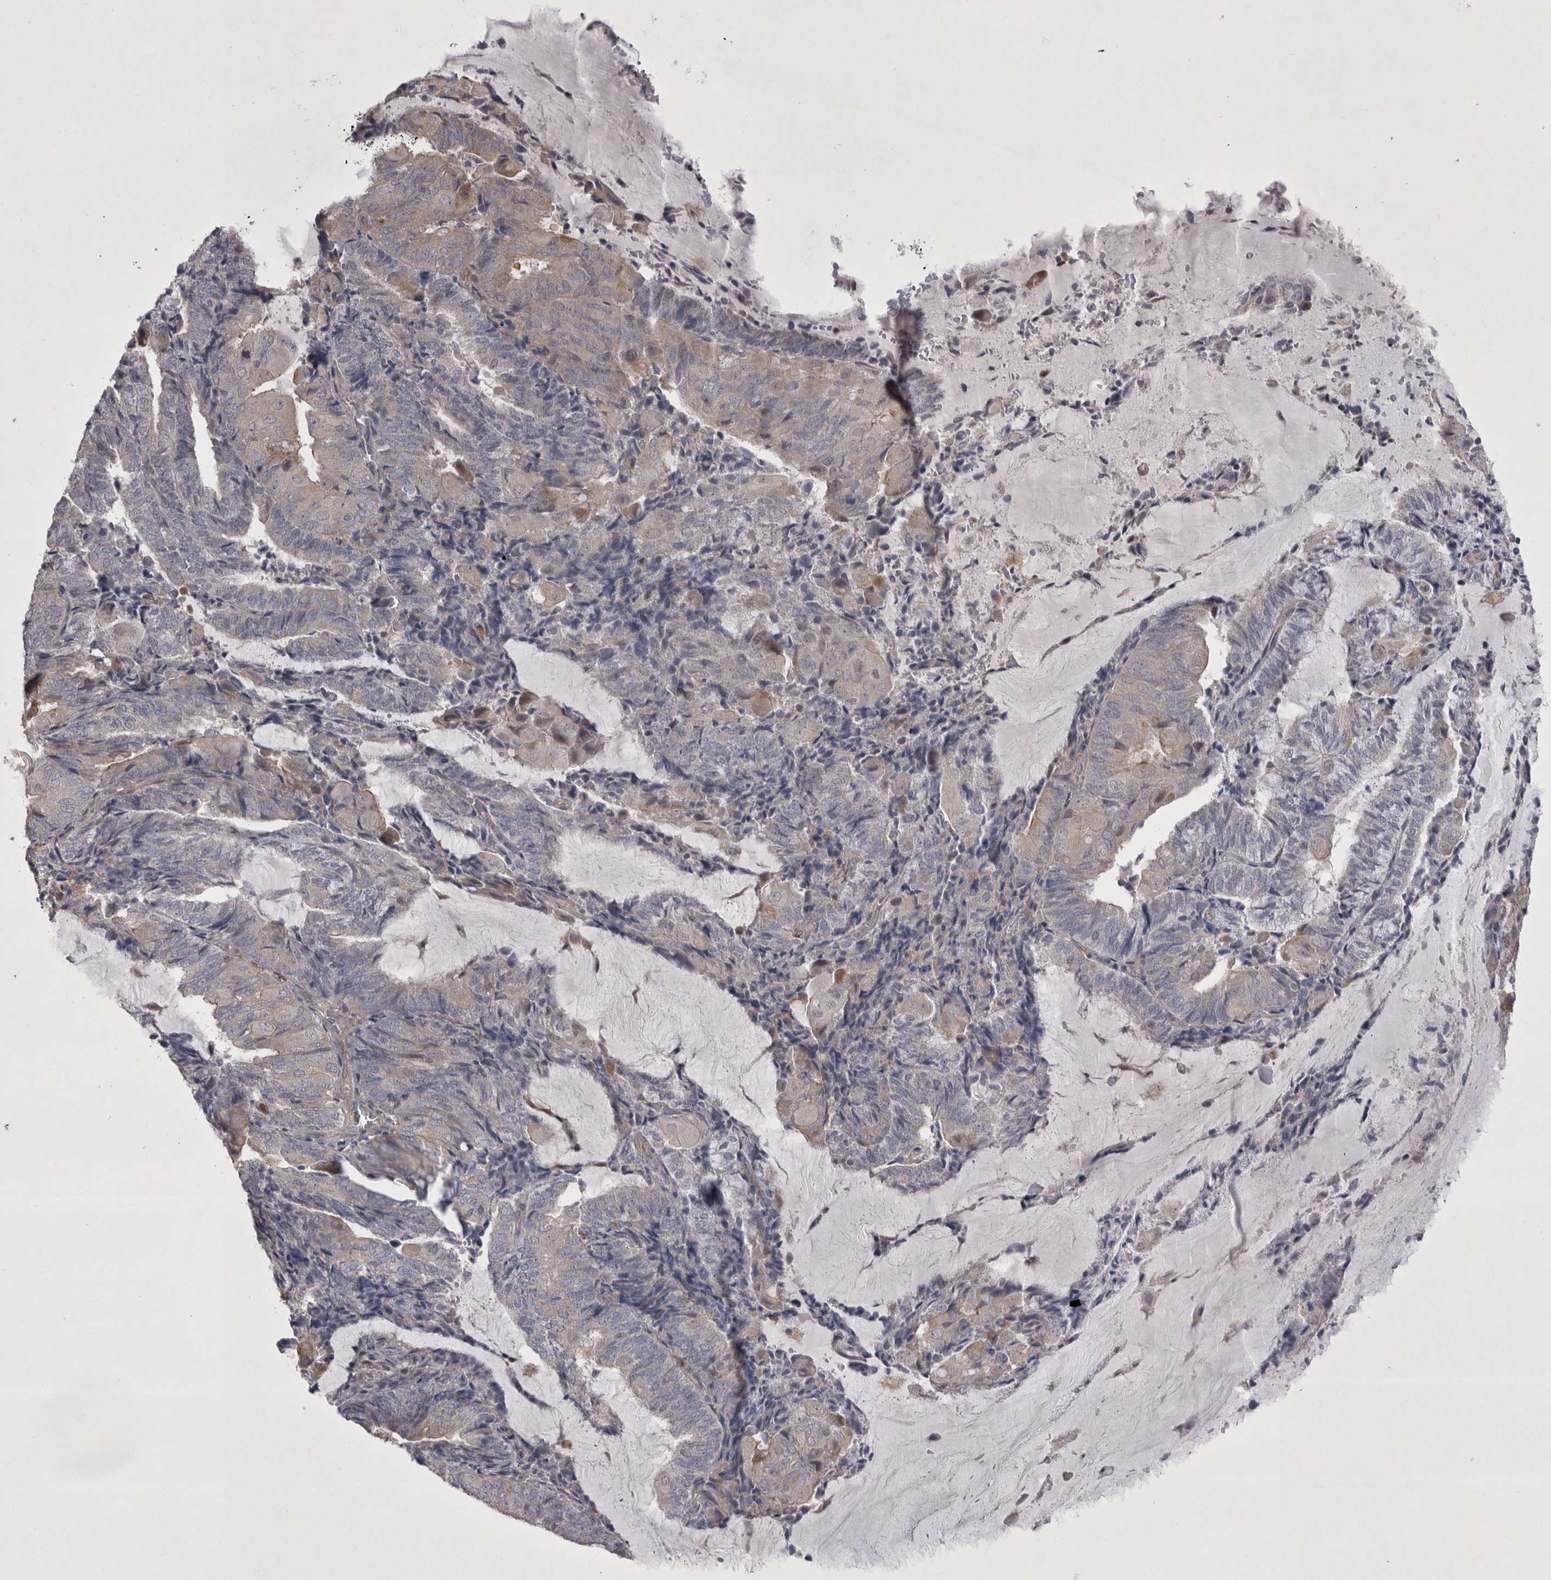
{"staining": {"intensity": "negative", "quantity": "none", "location": "none"}, "tissue": "endometrial cancer", "cell_type": "Tumor cells", "image_type": "cancer", "snomed": [{"axis": "morphology", "description": "Adenocarcinoma, NOS"}, {"axis": "topography", "description": "Endometrium"}], "caption": "Immunohistochemistry image of neoplastic tissue: endometrial cancer stained with DAB exhibits no significant protein positivity in tumor cells.", "gene": "CTBS", "patient": {"sex": "female", "age": 81}}